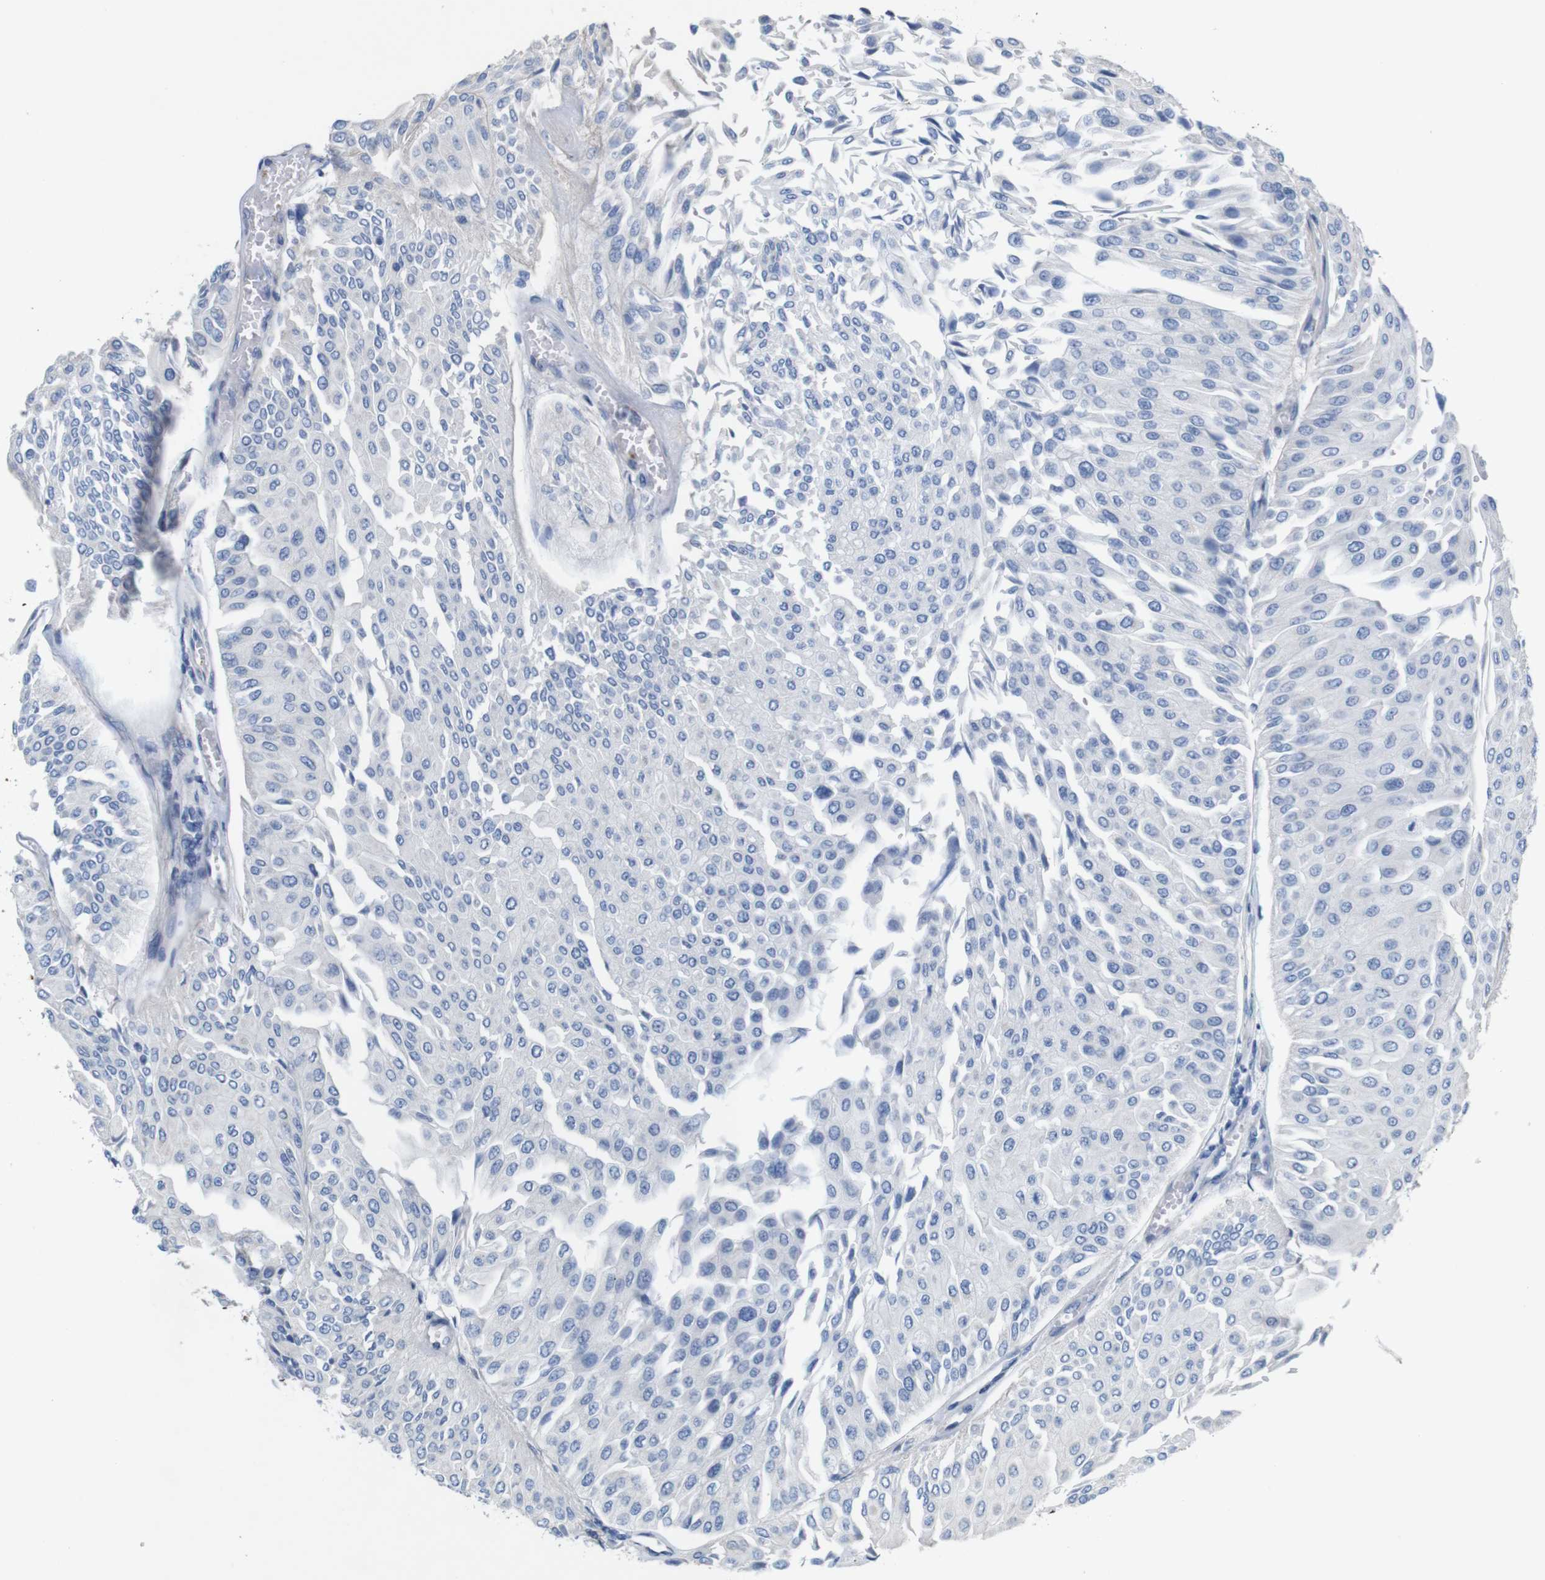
{"staining": {"intensity": "negative", "quantity": "none", "location": "none"}, "tissue": "urothelial cancer", "cell_type": "Tumor cells", "image_type": "cancer", "snomed": [{"axis": "morphology", "description": "Urothelial carcinoma, Low grade"}, {"axis": "topography", "description": "Urinary bladder"}], "caption": "Immunohistochemistry (IHC) of urothelial cancer reveals no staining in tumor cells.", "gene": "MYEOV", "patient": {"sex": "male", "age": 67}}